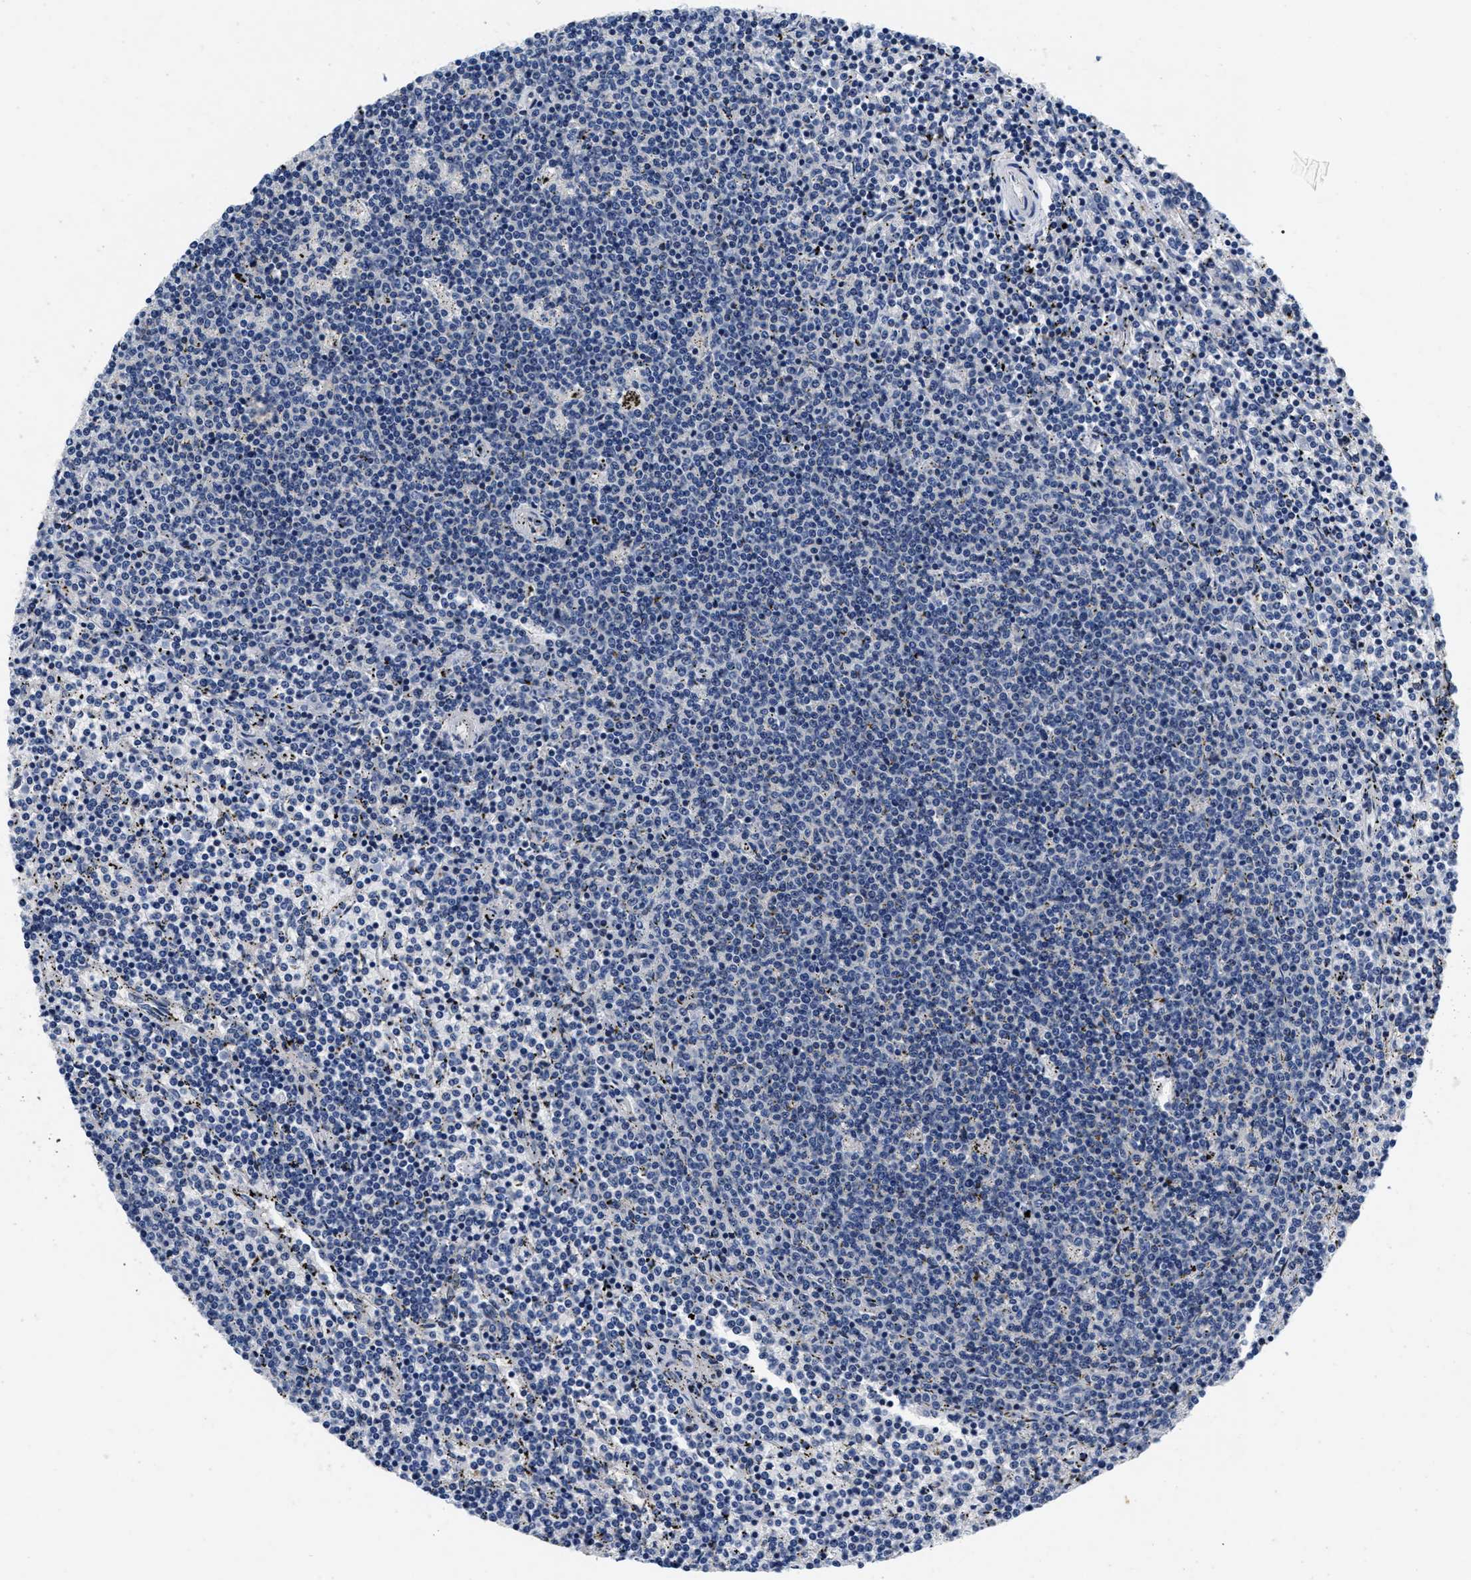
{"staining": {"intensity": "negative", "quantity": "none", "location": "none"}, "tissue": "lymphoma", "cell_type": "Tumor cells", "image_type": "cancer", "snomed": [{"axis": "morphology", "description": "Malignant lymphoma, non-Hodgkin's type, Low grade"}, {"axis": "topography", "description": "Spleen"}], "caption": "This is a histopathology image of immunohistochemistry staining of lymphoma, which shows no positivity in tumor cells. The staining was performed using DAB (3,3'-diaminobenzidine) to visualize the protein expression in brown, while the nuclei were stained in blue with hematoxylin (Magnification: 20x).", "gene": "LAD1", "patient": {"sex": "female", "age": 50}}